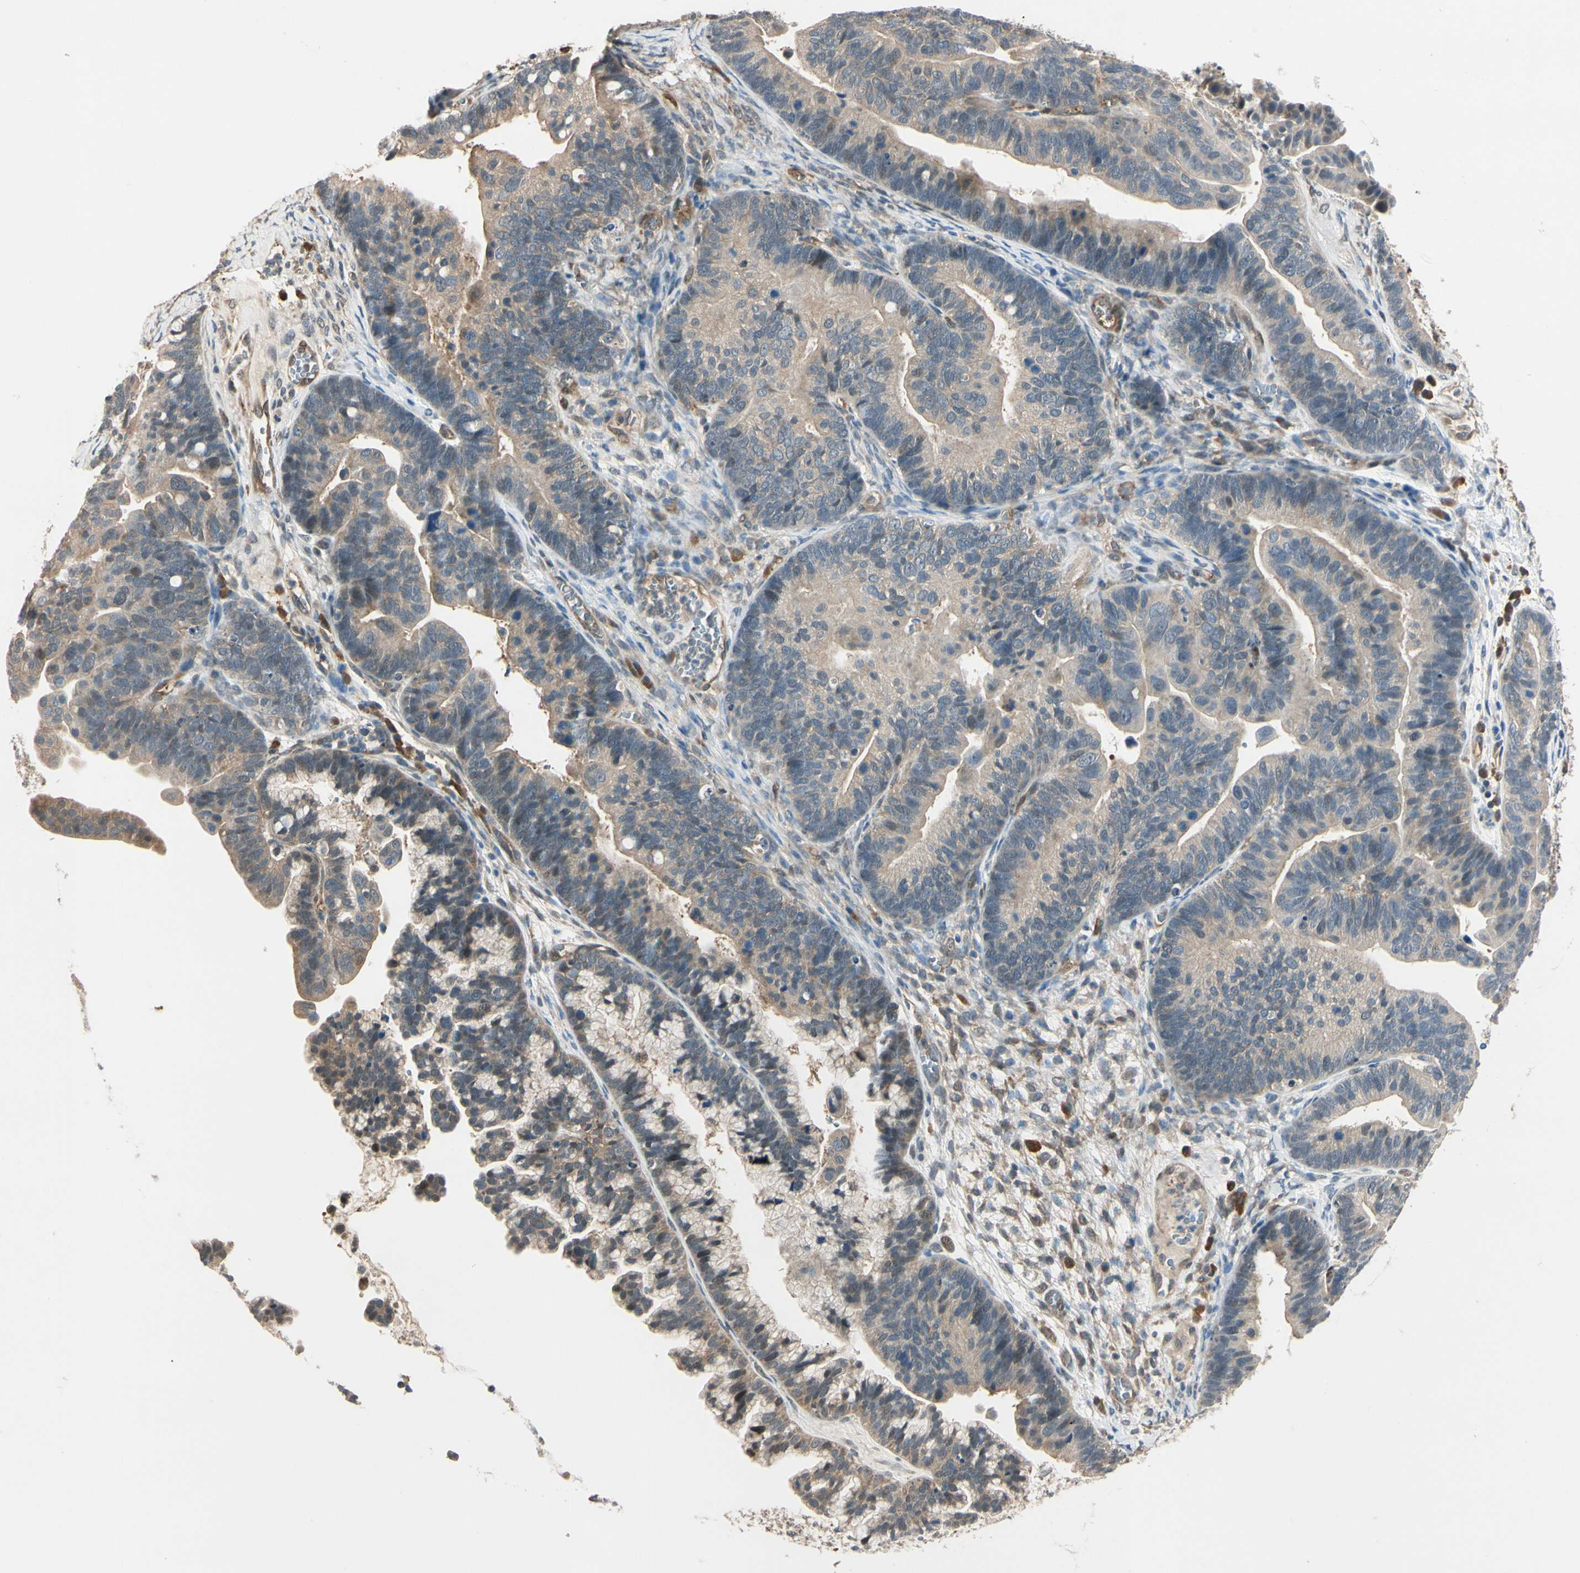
{"staining": {"intensity": "weak", "quantity": ">75%", "location": "cytoplasmic/membranous"}, "tissue": "ovarian cancer", "cell_type": "Tumor cells", "image_type": "cancer", "snomed": [{"axis": "morphology", "description": "Cystadenocarcinoma, serous, NOS"}, {"axis": "topography", "description": "Ovary"}], "caption": "Protein staining demonstrates weak cytoplasmic/membranous expression in about >75% of tumor cells in ovarian cancer (serous cystadenocarcinoma). The protein of interest is shown in brown color, while the nuclei are stained blue.", "gene": "RASGRF1", "patient": {"sex": "female", "age": 56}}